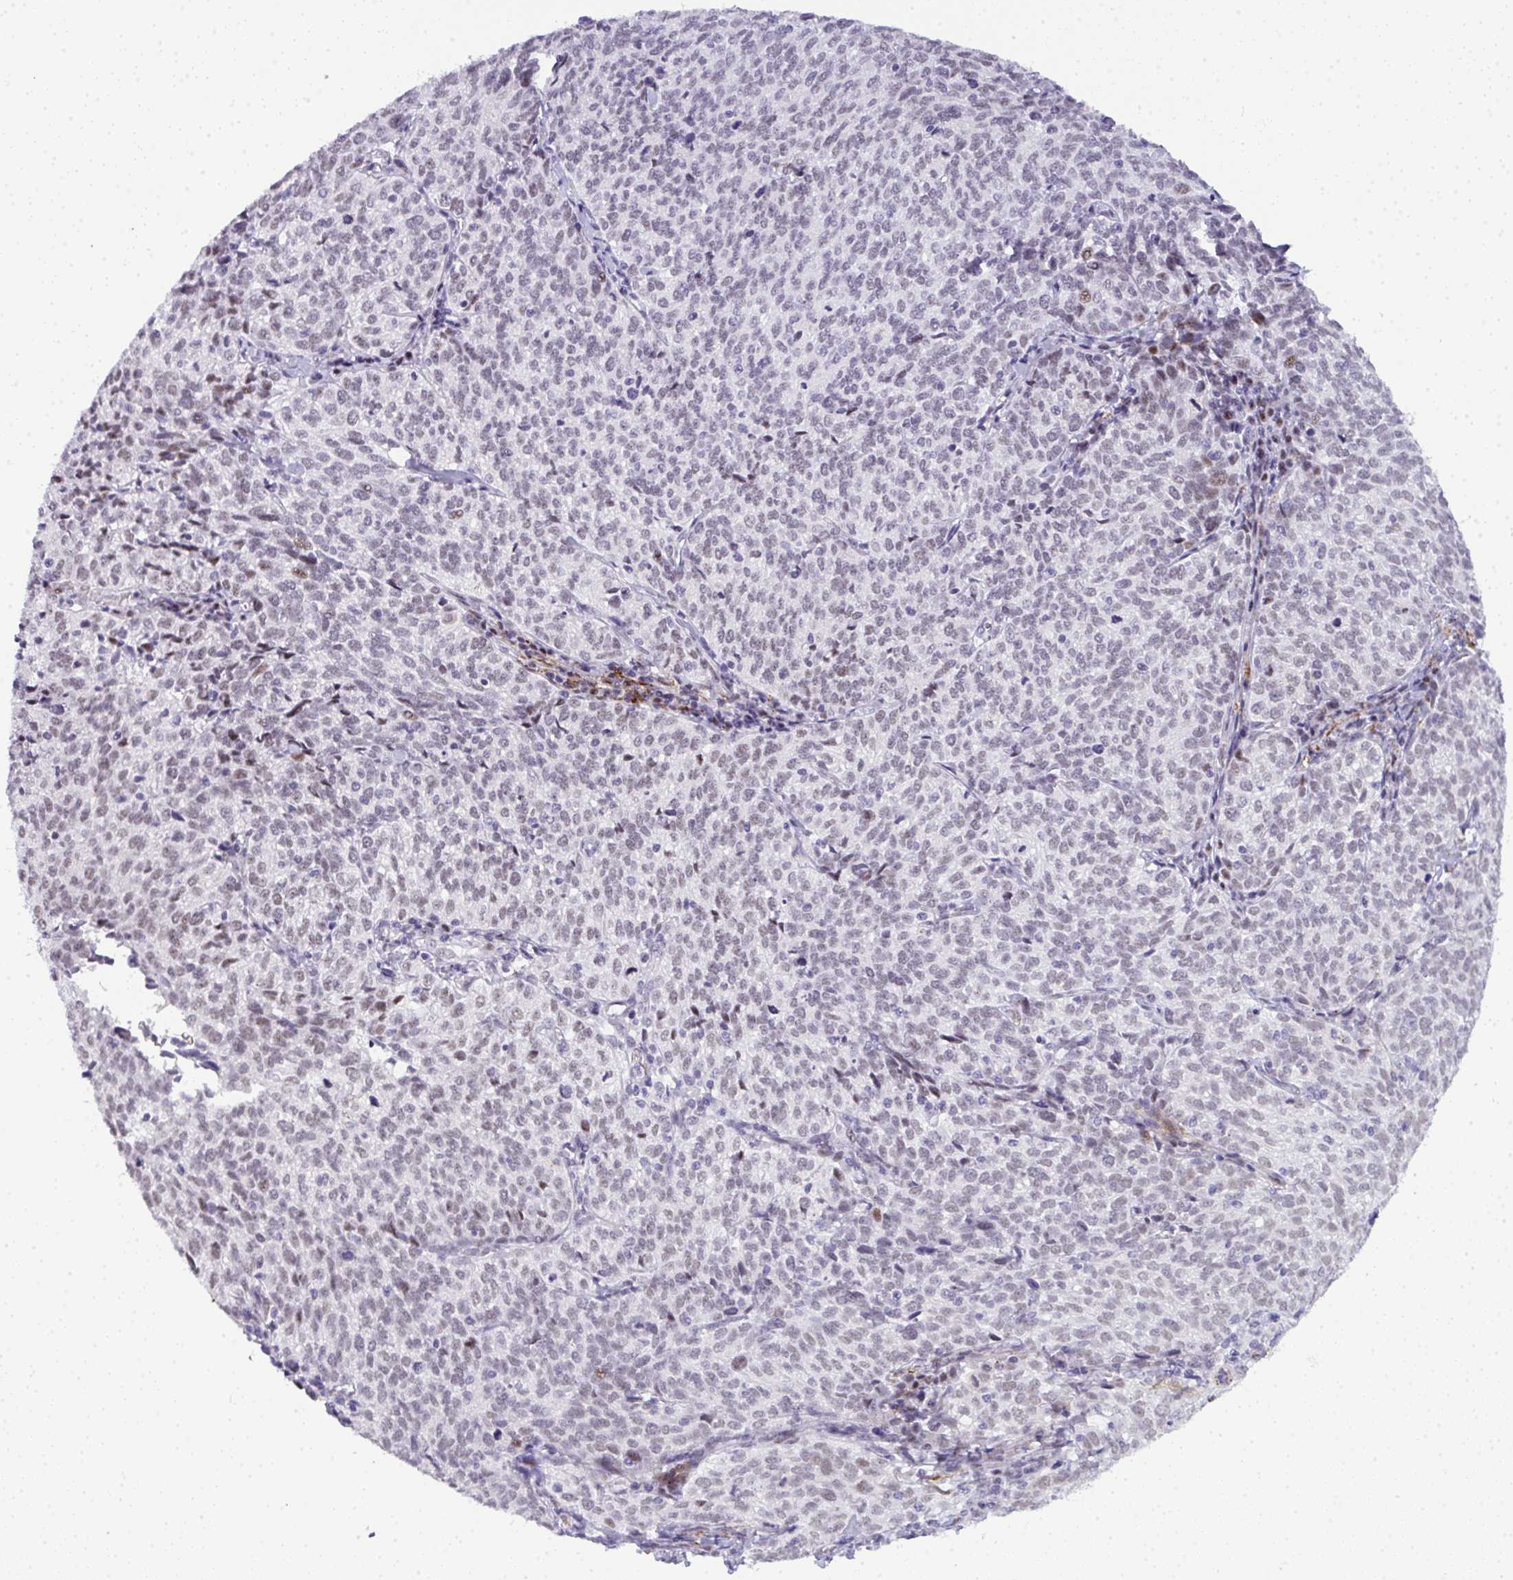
{"staining": {"intensity": "weak", "quantity": "<25%", "location": "nuclear"}, "tissue": "cervical cancer", "cell_type": "Tumor cells", "image_type": "cancer", "snomed": [{"axis": "morphology", "description": "Normal tissue, NOS"}, {"axis": "morphology", "description": "Squamous cell carcinoma, NOS"}, {"axis": "topography", "description": "Vagina"}, {"axis": "topography", "description": "Cervix"}], "caption": "Protein analysis of squamous cell carcinoma (cervical) exhibits no significant expression in tumor cells. (Brightfield microscopy of DAB immunohistochemistry at high magnification).", "gene": "TNMD", "patient": {"sex": "female", "age": 45}}